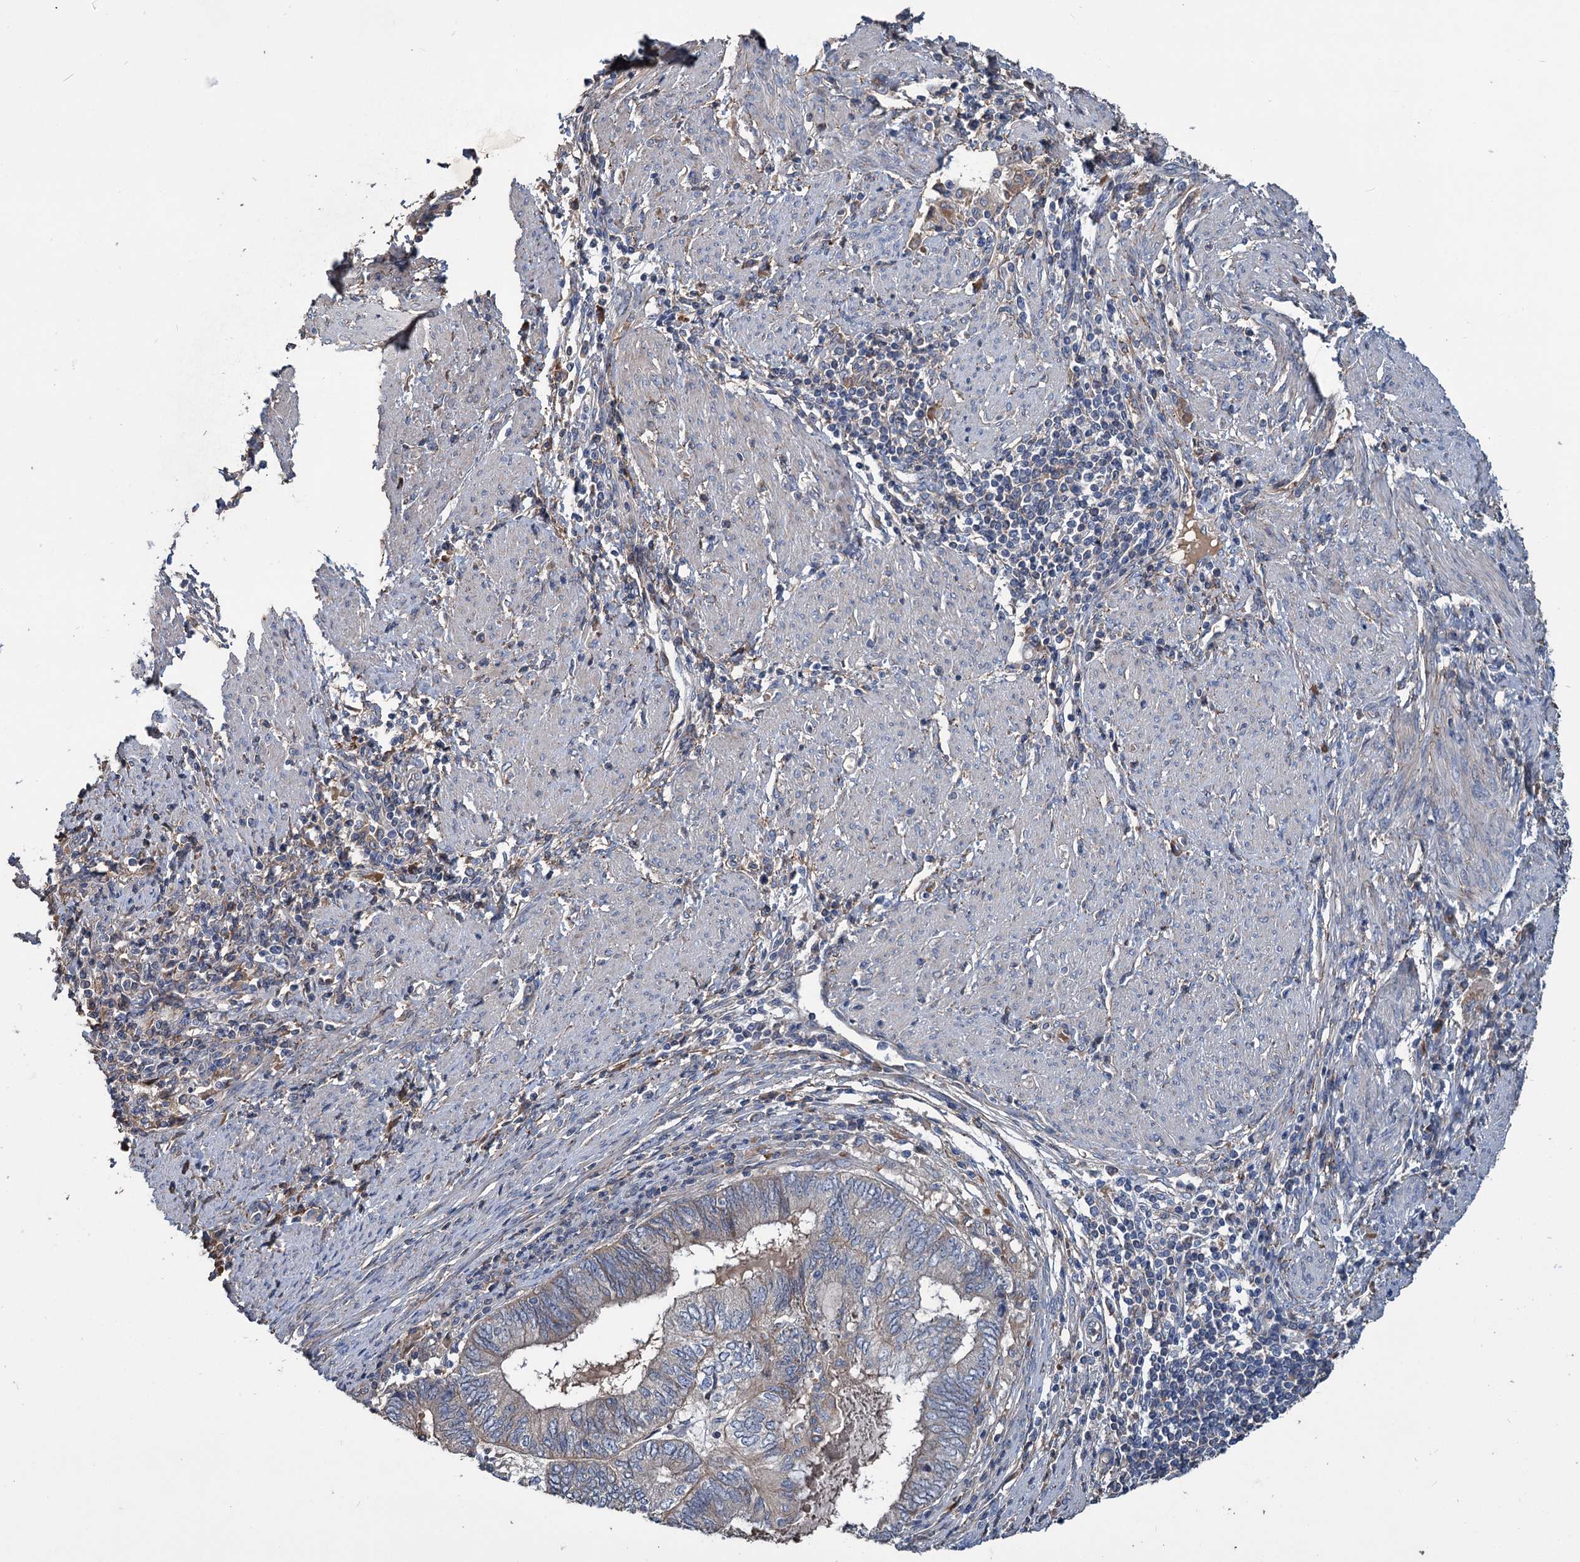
{"staining": {"intensity": "negative", "quantity": "none", "location": "none"}, "tissue": "endometrial cancer", "cell_type": "Tumor cells", "image_type": "cancer", "snomed": [{"axis": "morphology", "description": "Adenocarcinoma, NOS"}, {"axis": "topography", "description": "Uterus"}, {"axis": "topography", "description": "Endometrium"}], "caption": "Immunohistochemistry micrograph of neoplastic tissue: endometrial cancer (adenocarcinoma) stained with DAB shows no significant protein expression in tumor cells.", "gene": "URAD", "patient": {"sex": "female", "age": 70}}